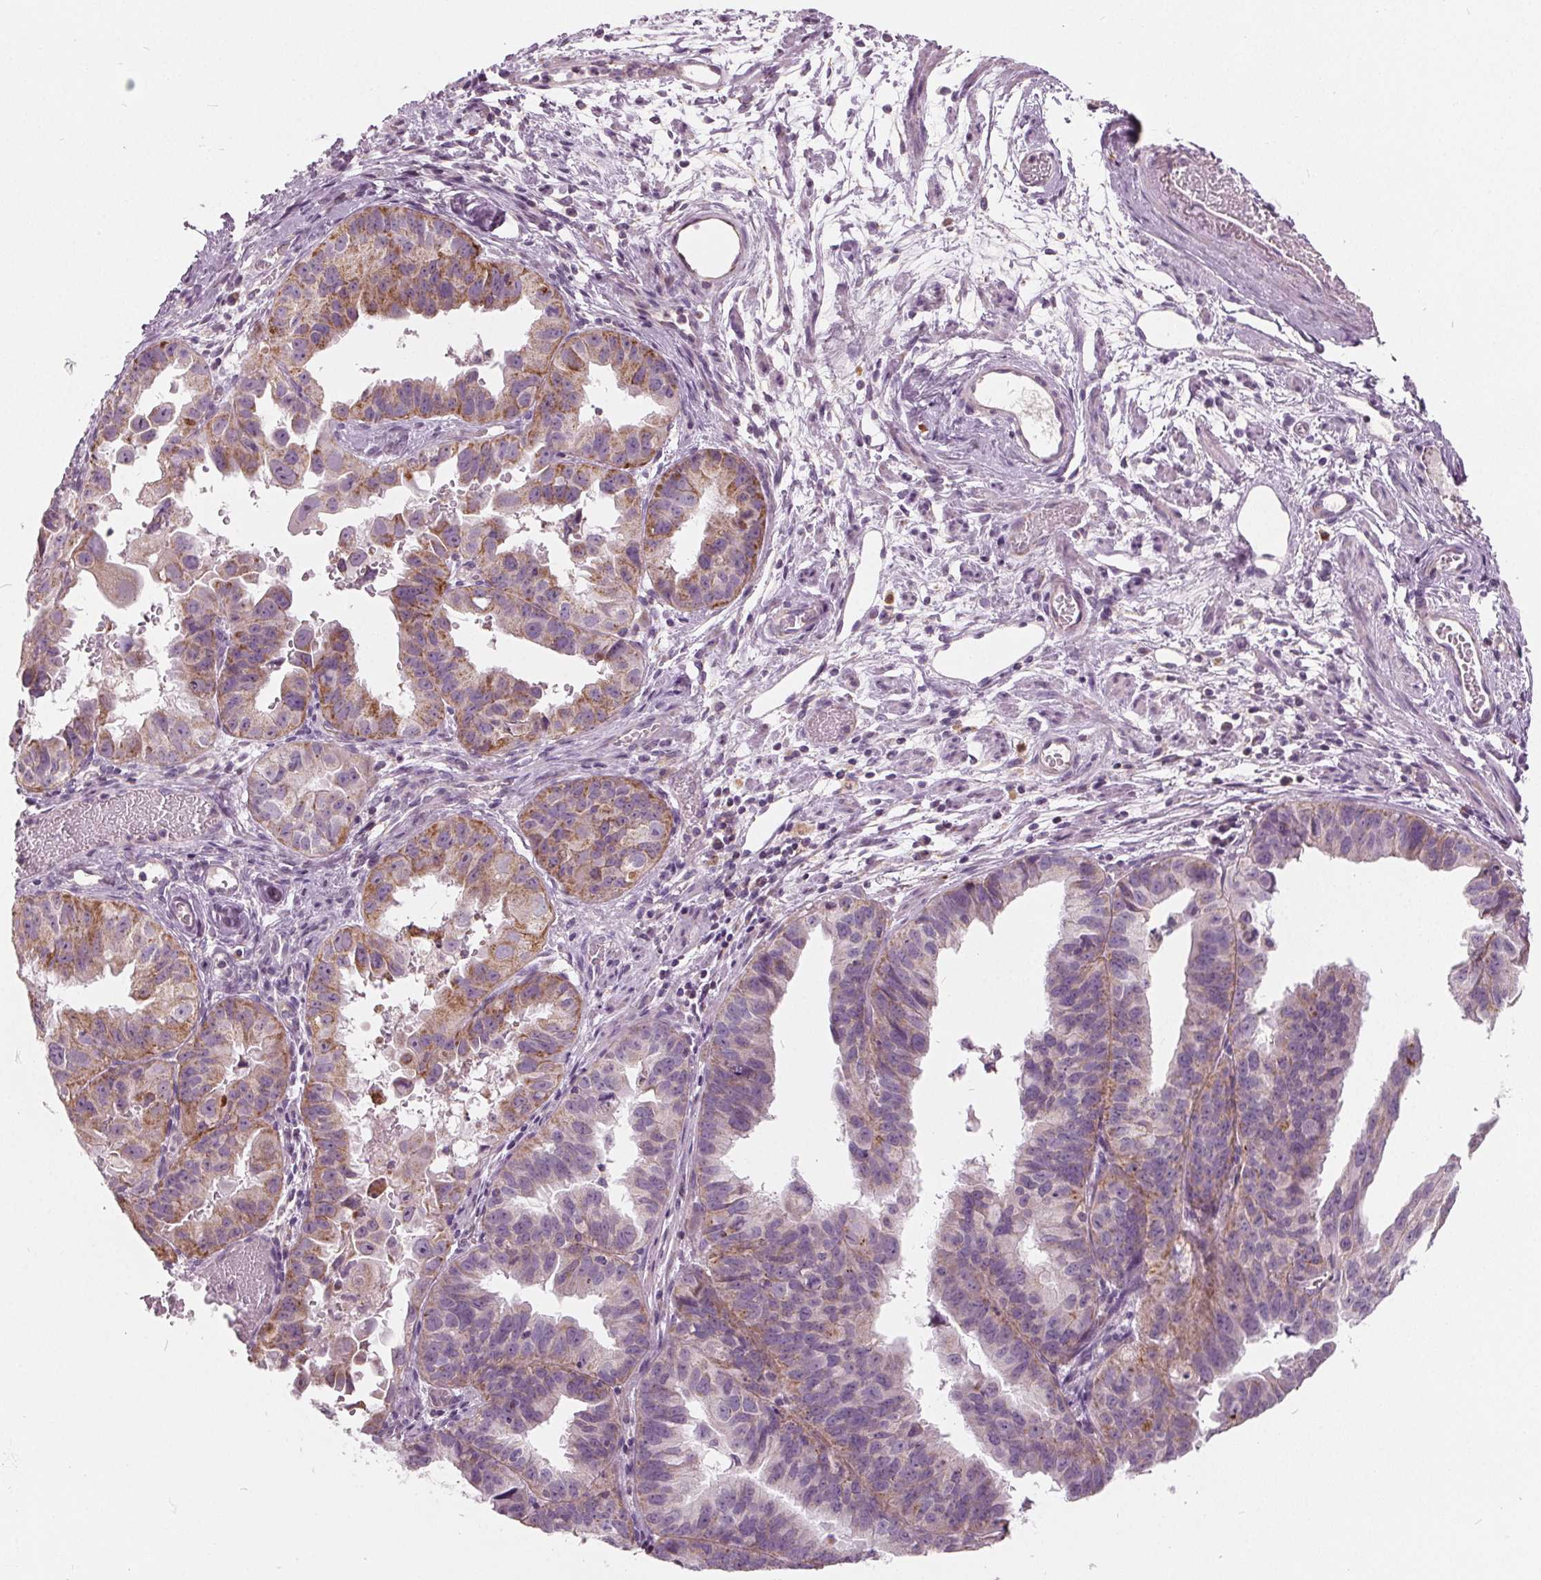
{"staining": {"intensity": "moderate", "quantity": ">75%", "location": "cytoplasmic/membranous"}, "tissue": "ovarian cancer", "cell_type": "Tumor cells", "image_type": "cancer", "snomed": [{"axis": "morphology", "description": "Carcinoma, endometroid"}, {"axis": "topography", "description": "Ovary"}], "caption": "The image reveals immunohistochemical staining of ovarian cancer. There is moderate cytoplasmic/membranous staining is present in approximately >75% of tumor cells.", "gene": "ECI2", "patient": {"sex": "female", "age": 85}}